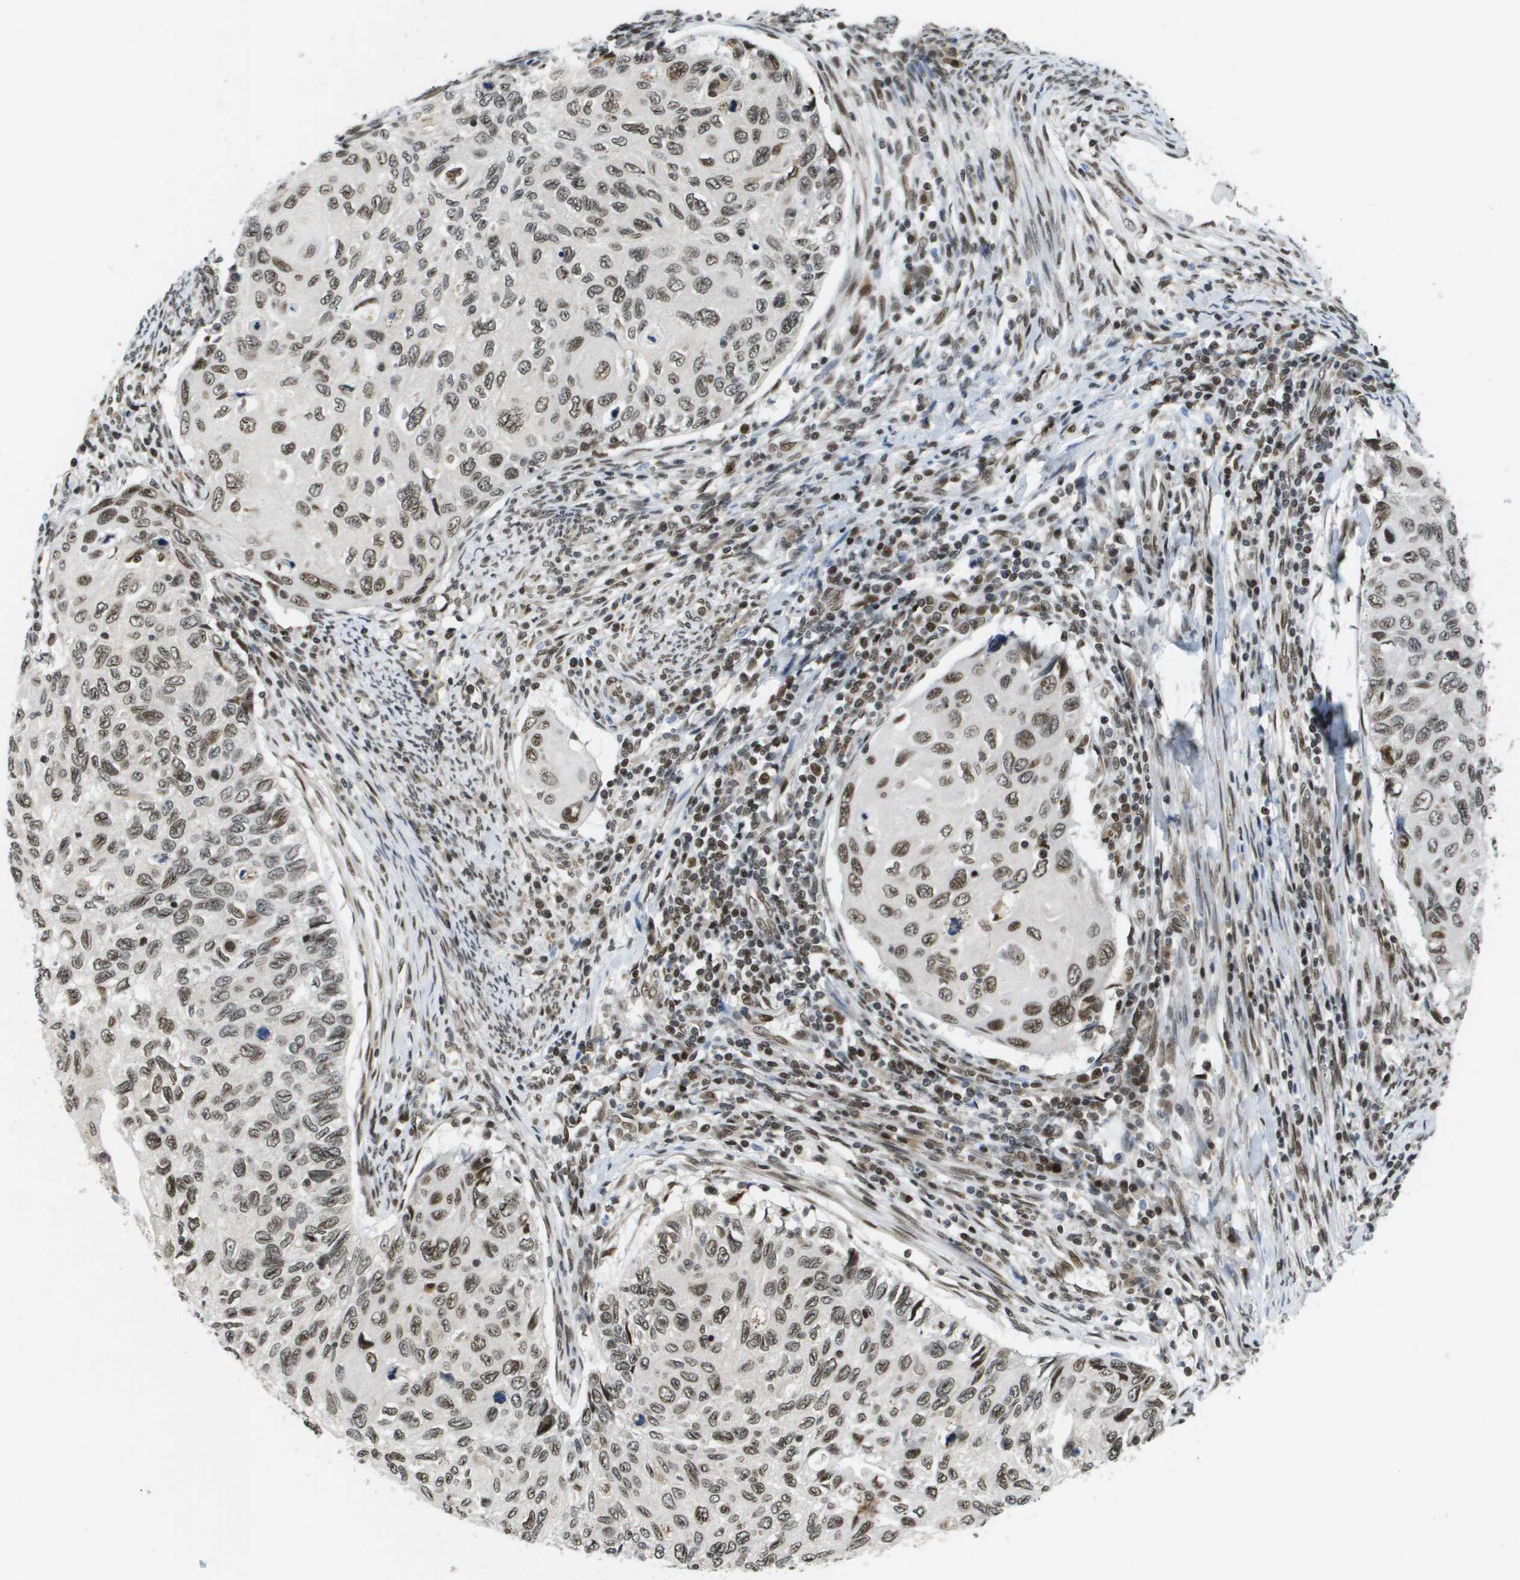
{"staining": {"intensity": "moderate", "quantity": ">75%", "location": "nuclear"}, "tissue": "cervical cancer", "cell_type": "Tumor cells", "image_type": "cancer", "snomed": [{"axis": "morphology", "description": "Squamous cell carcinoma, NOS"}, {"axis": "topography", "description": "Cervix"}], "caption": "This is a histology image of IHC staining of cervical squamous cell carcinoma, which shows moderate positivity in the nuclear of tumor cells.", "gene": "RECQL4", "patient": {"sex": "female", "age": 70}}